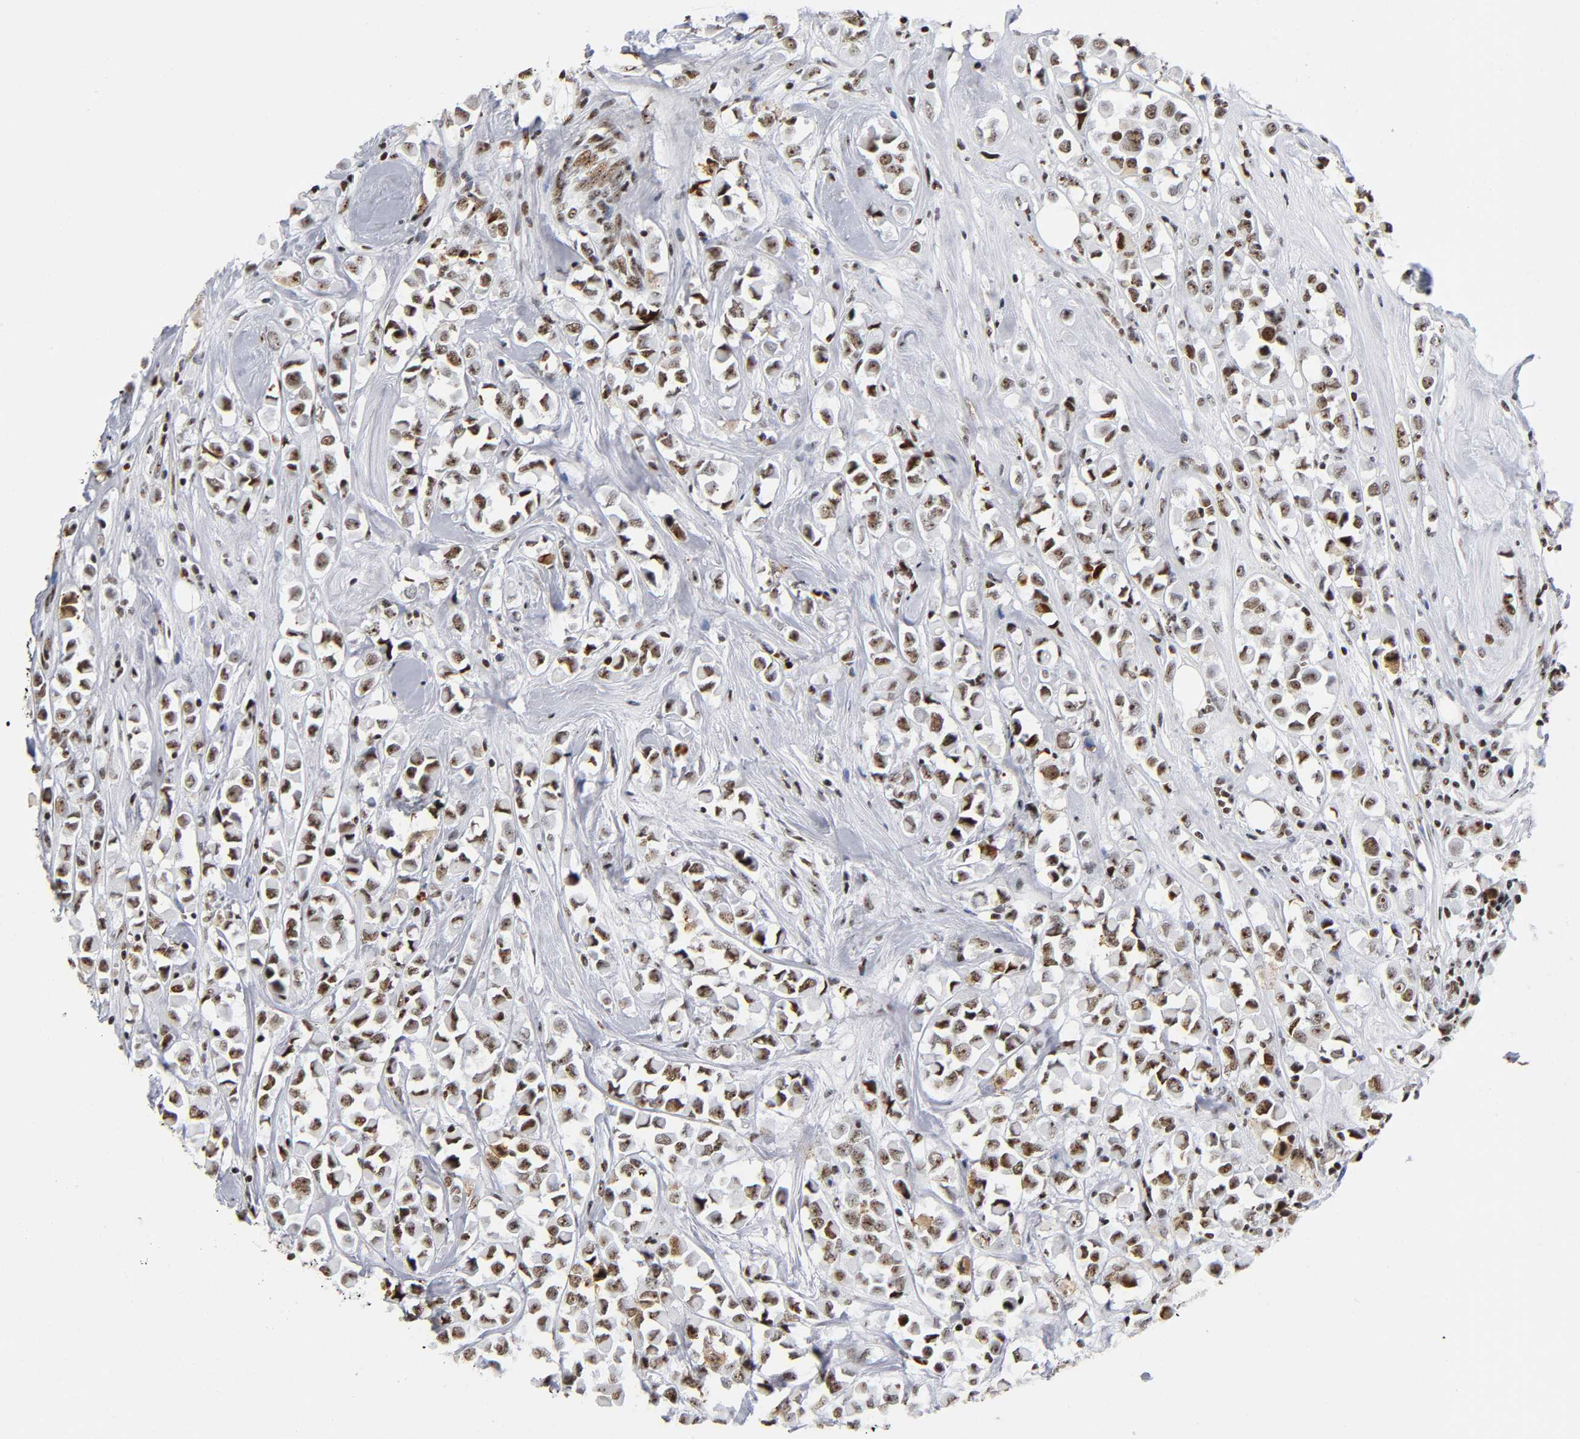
{"staining": {"intensity": "moderate", "quantity": ">75%", "location": "nuclear"}, "tissue": "breast cancer", "cell_type": "Tumor cells", "image_type": "cancer", "snomed": [{"axis": "morphology", "description": "Duct carcinoma"}, {"axis": "topography", "description": "Breast"}], "caption": "Protein staining by immunohistochemistry exhibits moderate nuclear positivity in about >75% of tumor cells in infiltrating ductal carcinoma (breast).", "gene": "UBTF", "patient": {"sex": "female", "age": 61}}